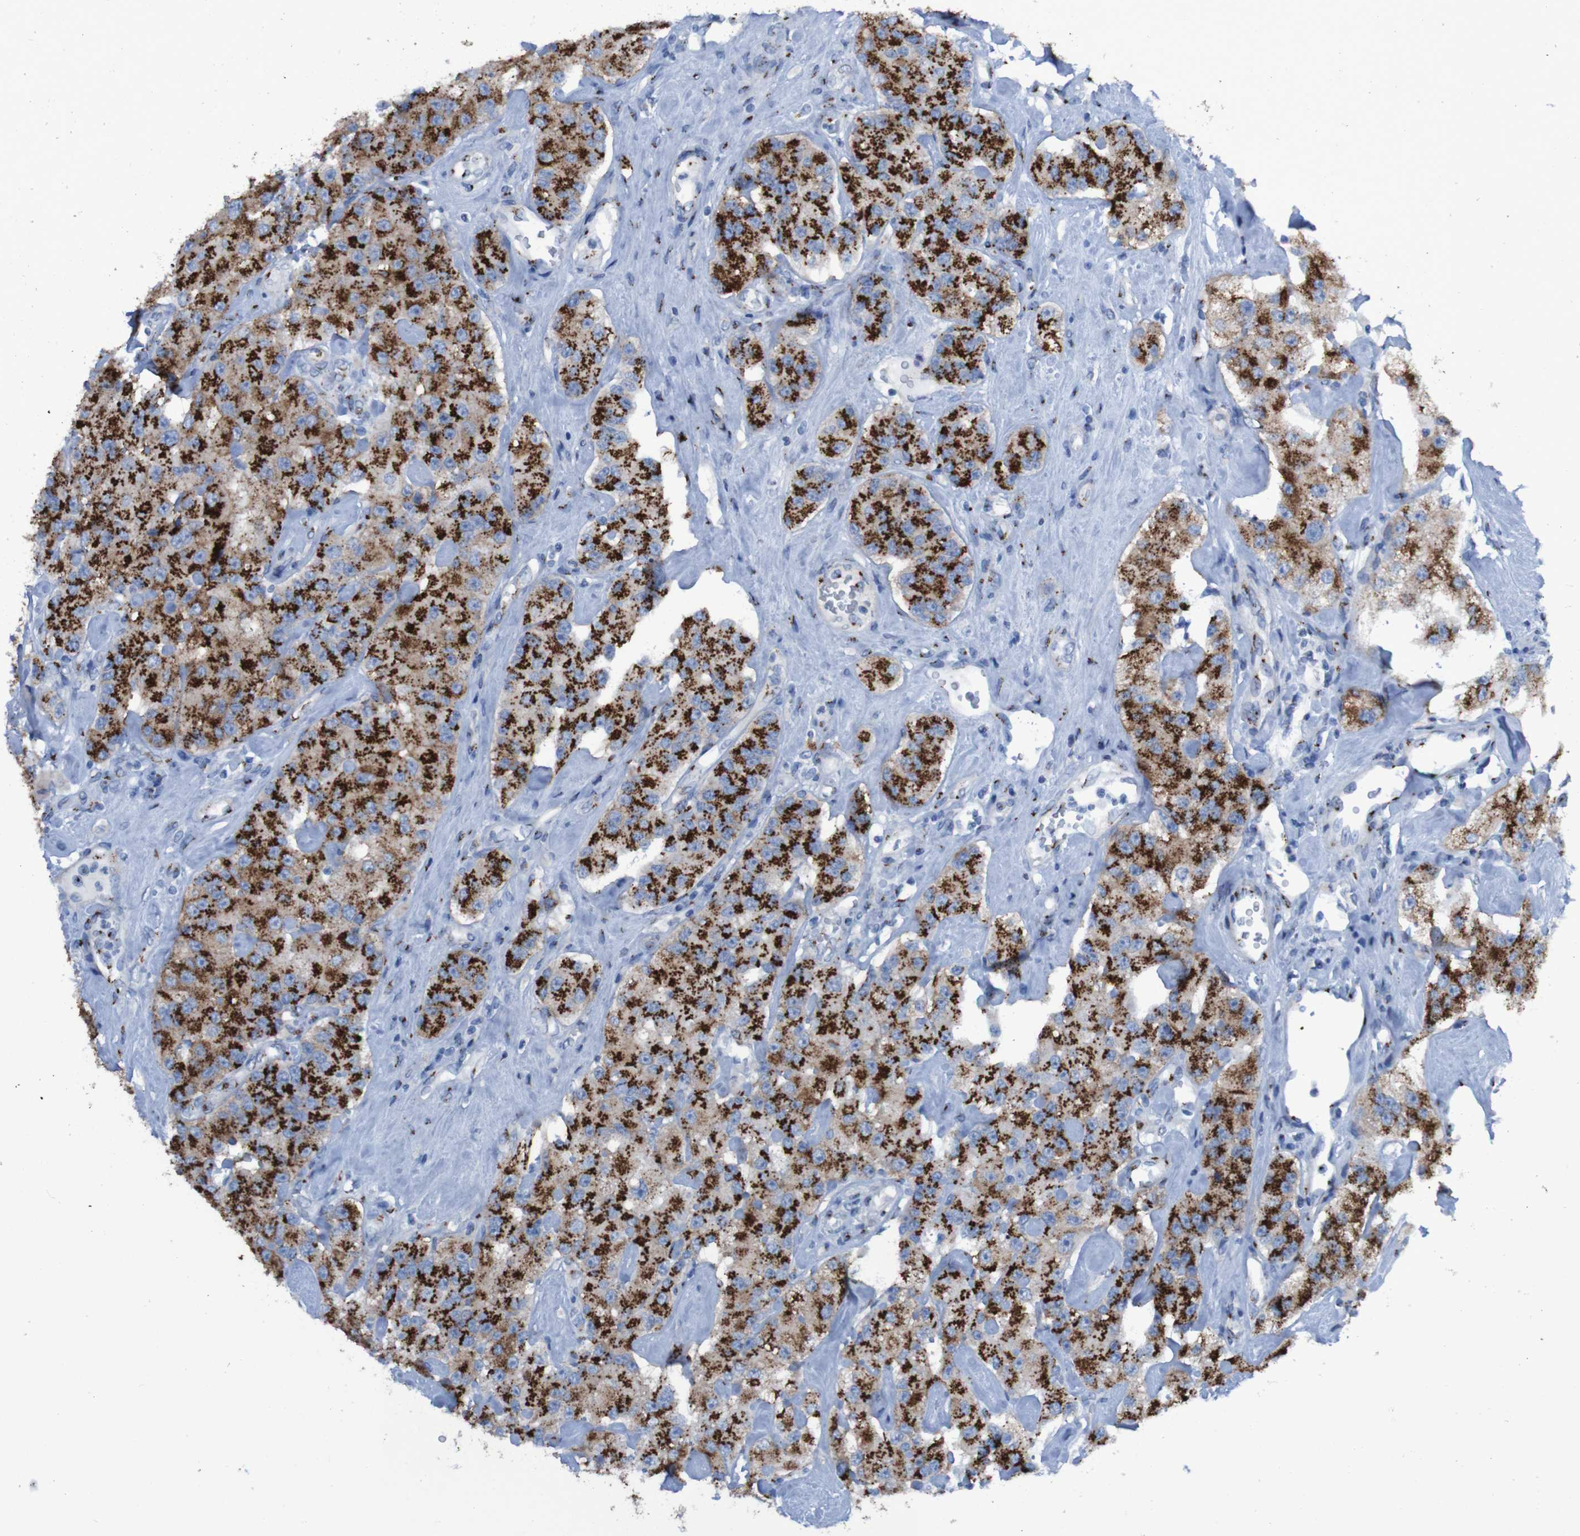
{"staining": {"intensity": "strong", "quantity": ">75%", "location": "cytoplasmic/membranous"}, "tissue": "carcinoid", "cell_type": "Tumor cells", "image_type": "cancer", "snomed": [{"axis": "morphology", "description": "Carcinoid, malignant, NOS"}, {"axis": "topography", "description": "Pancreas"}], "caption": "This histopathology image shows immunohistochemistry (IHC) staining of human carcinoid (malignant), with high strong cytoplasmic/membranous expression in approximately >75% of tumor cells.", "gene": "GOLM1", "patient": {"sex": "male", "age": 41}}